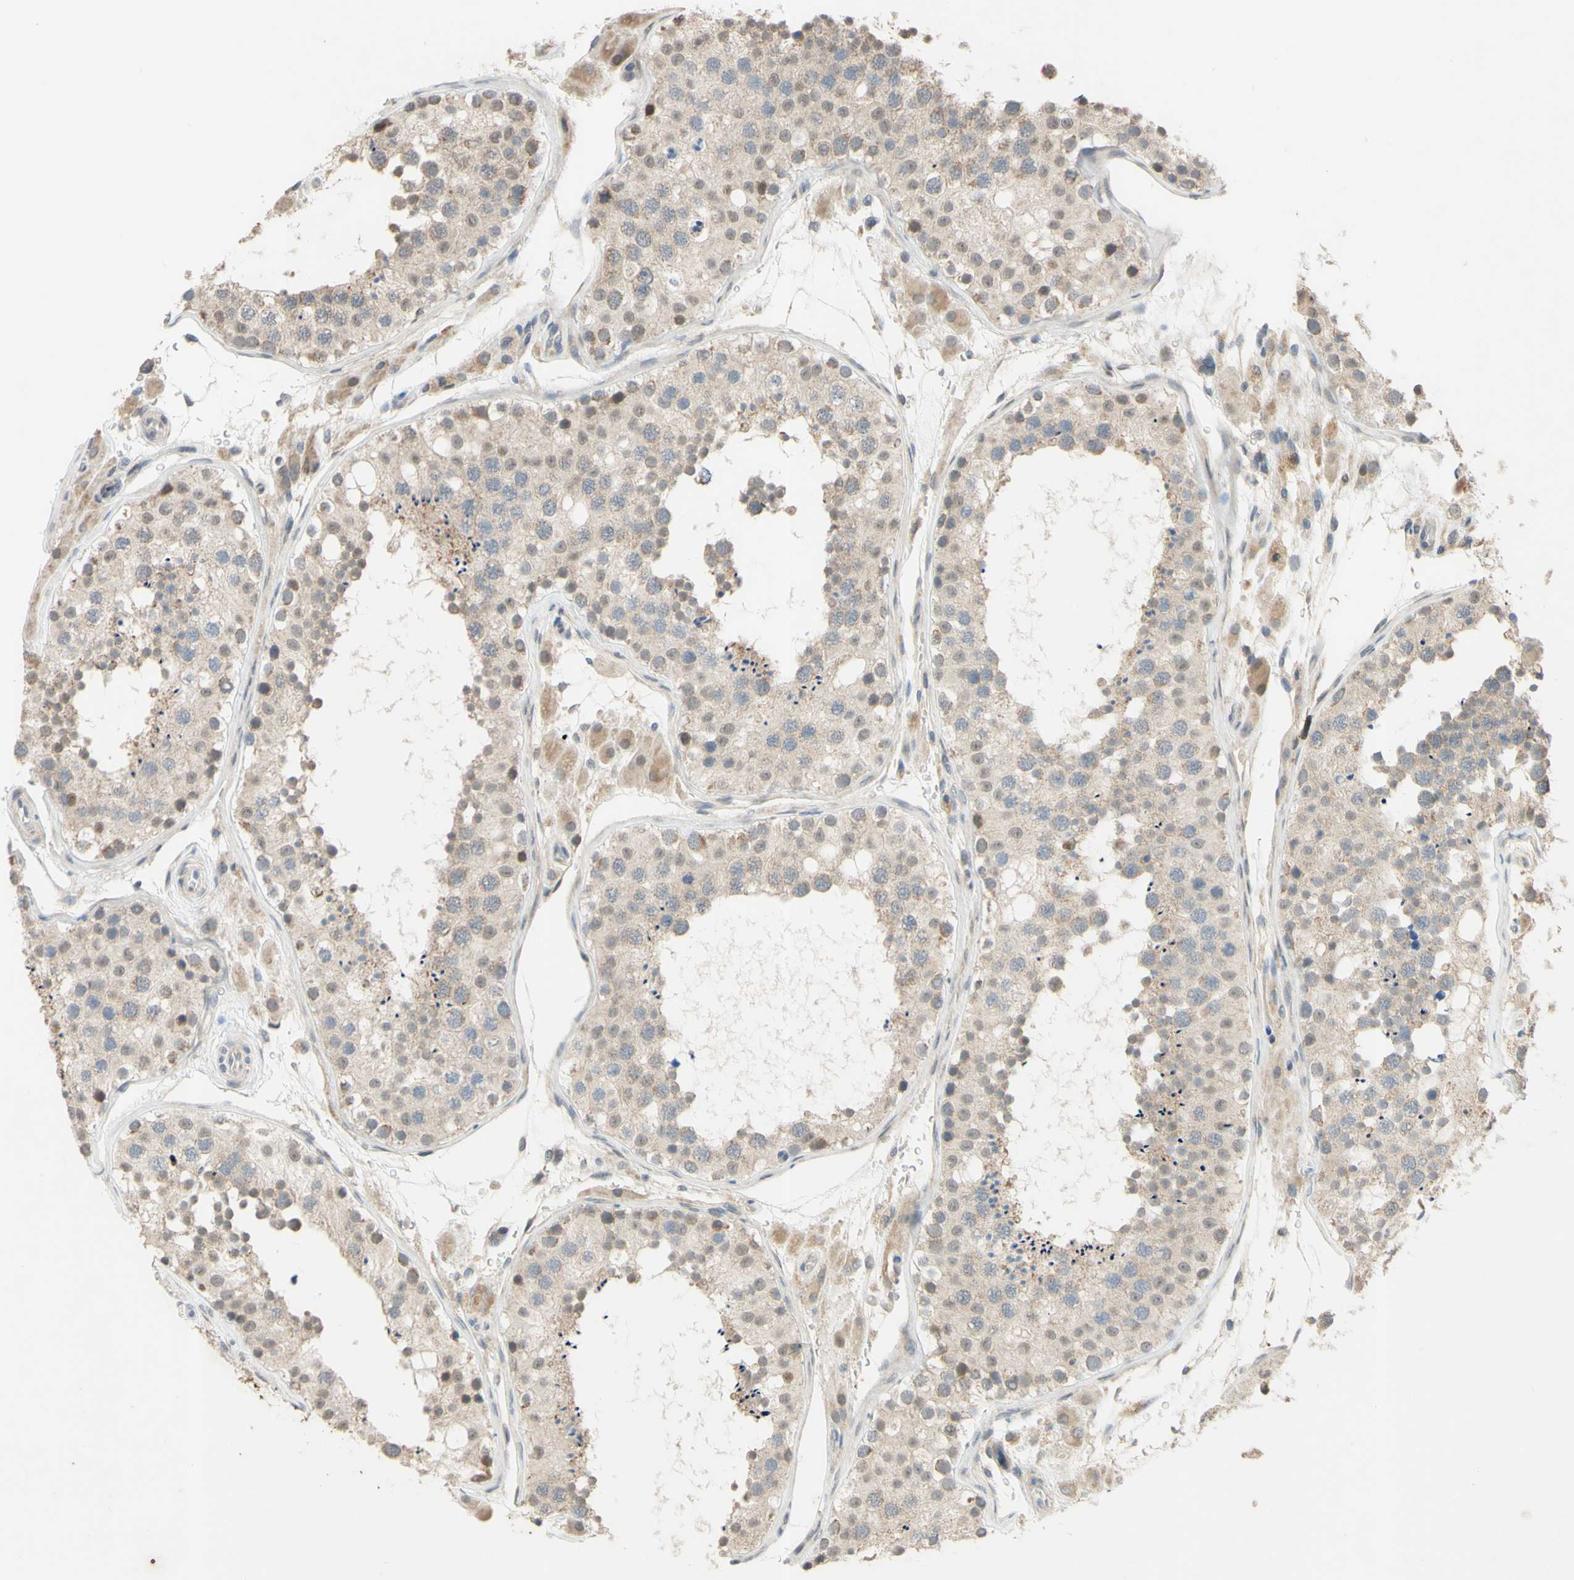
{"staining": {"intensity": "weak", "quantity": ">75%", "location": "cytoplasmic/membranous"}, "tissue": "testis", "cell_type": "Cells in seminiferous ducts", "image_type": "normal", "snomed": [{"axis": "morphology", "description": "Normal tissue, NOS"}, {"axis": "topography", "description": "Testis"}], "caption": "Immunohistochemical staining of unremarkable human testis demonstrates weak cytoplasmic/membranous protein staining in approximately >75% of cells in seminiferous ducts.", "gene": "GATA1", "patient": {"sex": "male", "age": 26}}